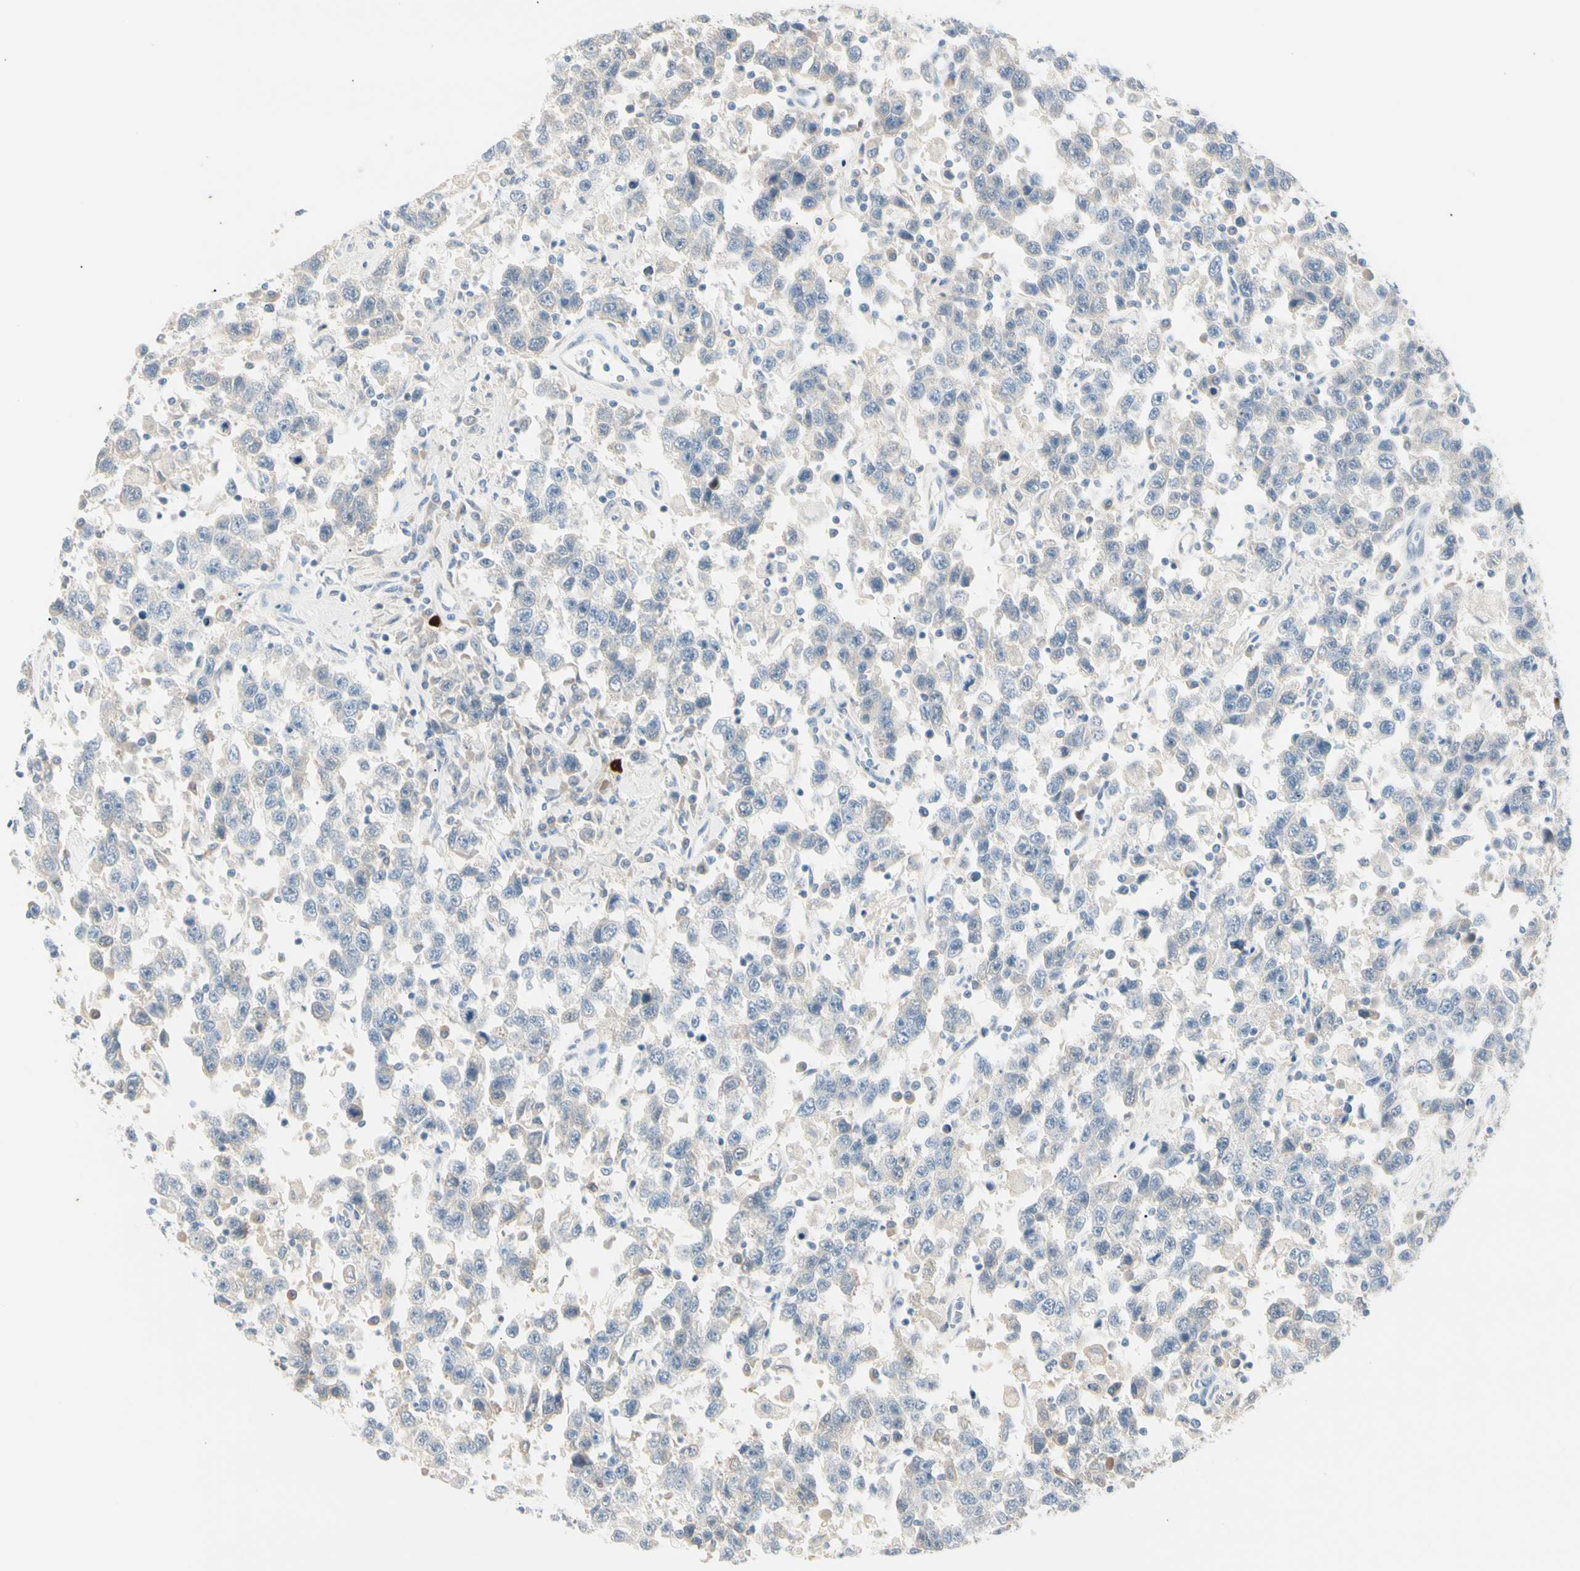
{"staining": {"intensity": "negative", "quantity": "none", "location": "none"}, "tissue": "testis cancer", "cell_type": "Tumor cells", "image_type": "cancer", "snomed": [{"axis": "morphology", "description": "Seminoma, NOS"}, {"axis": "topography", "description": "Testis"}], "caption": "Tumor cells show no significant protein staining in testis cancer (seminoma).", "gene": "ALDH18A1", "patient": {"sex": "male", "age": 41}}